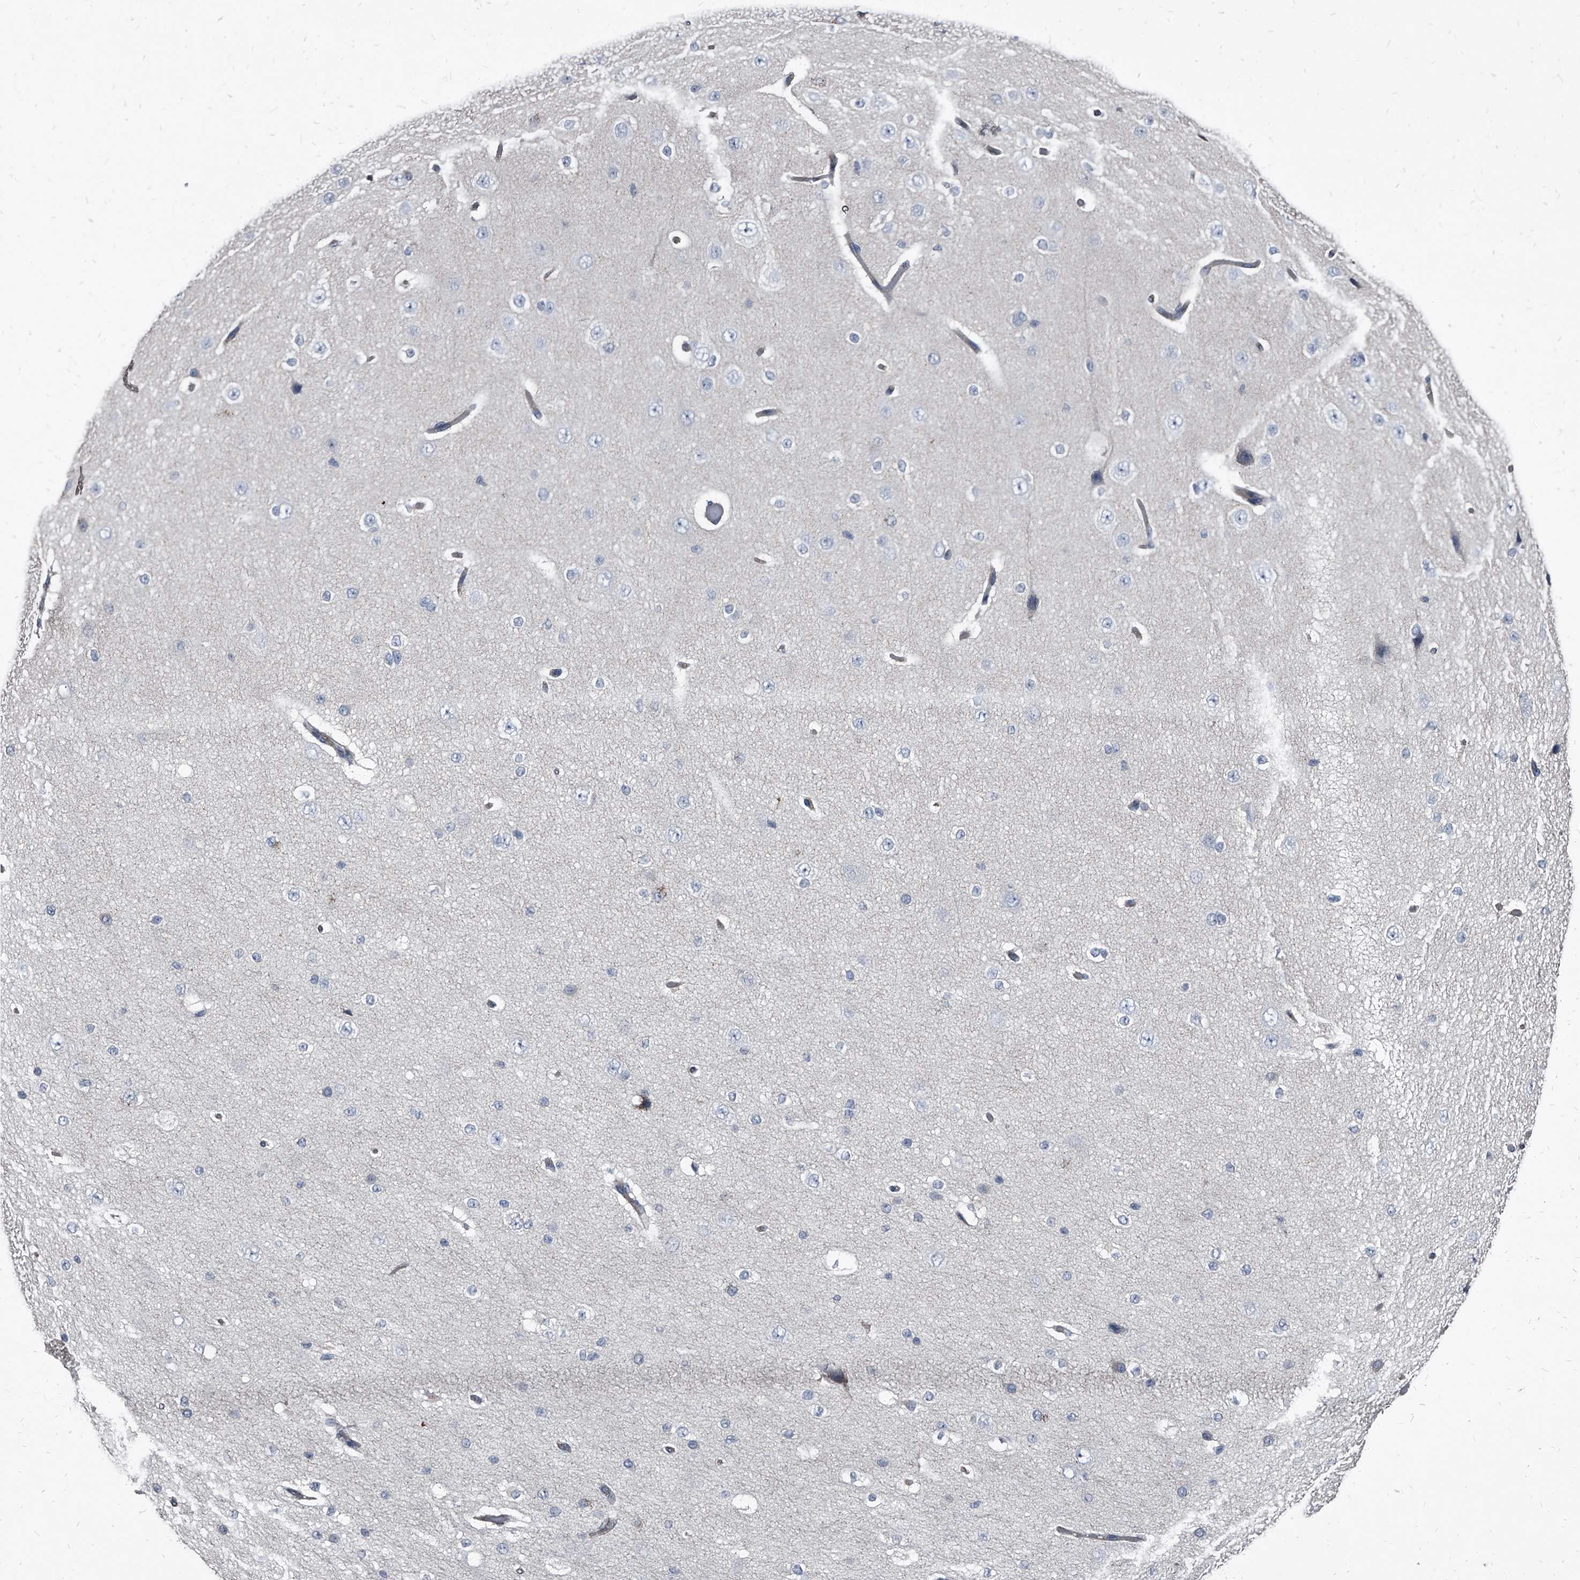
{"staining": {"intensity": "moderate", "quantity": "25%-75%", "location": "cytoplasmic/membranous"}, "tissue": "cerebral cortex", "cell_type": "Endothelial cells", "image_type": "normal", "snomed": [{"axis": "morphology", "description": "Normal tissue, NOS"}, {"axis": "morphology", "description": "Developmental malformation"}, {"axis": "topography", "description": "Cerebral cortex"}], "caption": "Immunohistochemical staining of benign human cerebral cortex reveals 25%-75% levels of moderate cytoplasmic/membranous protein staining in about 25%-75% of endothelial cells.", "gene": "PGLYRP3", "patient": {"sex": "female", "age": 30}}